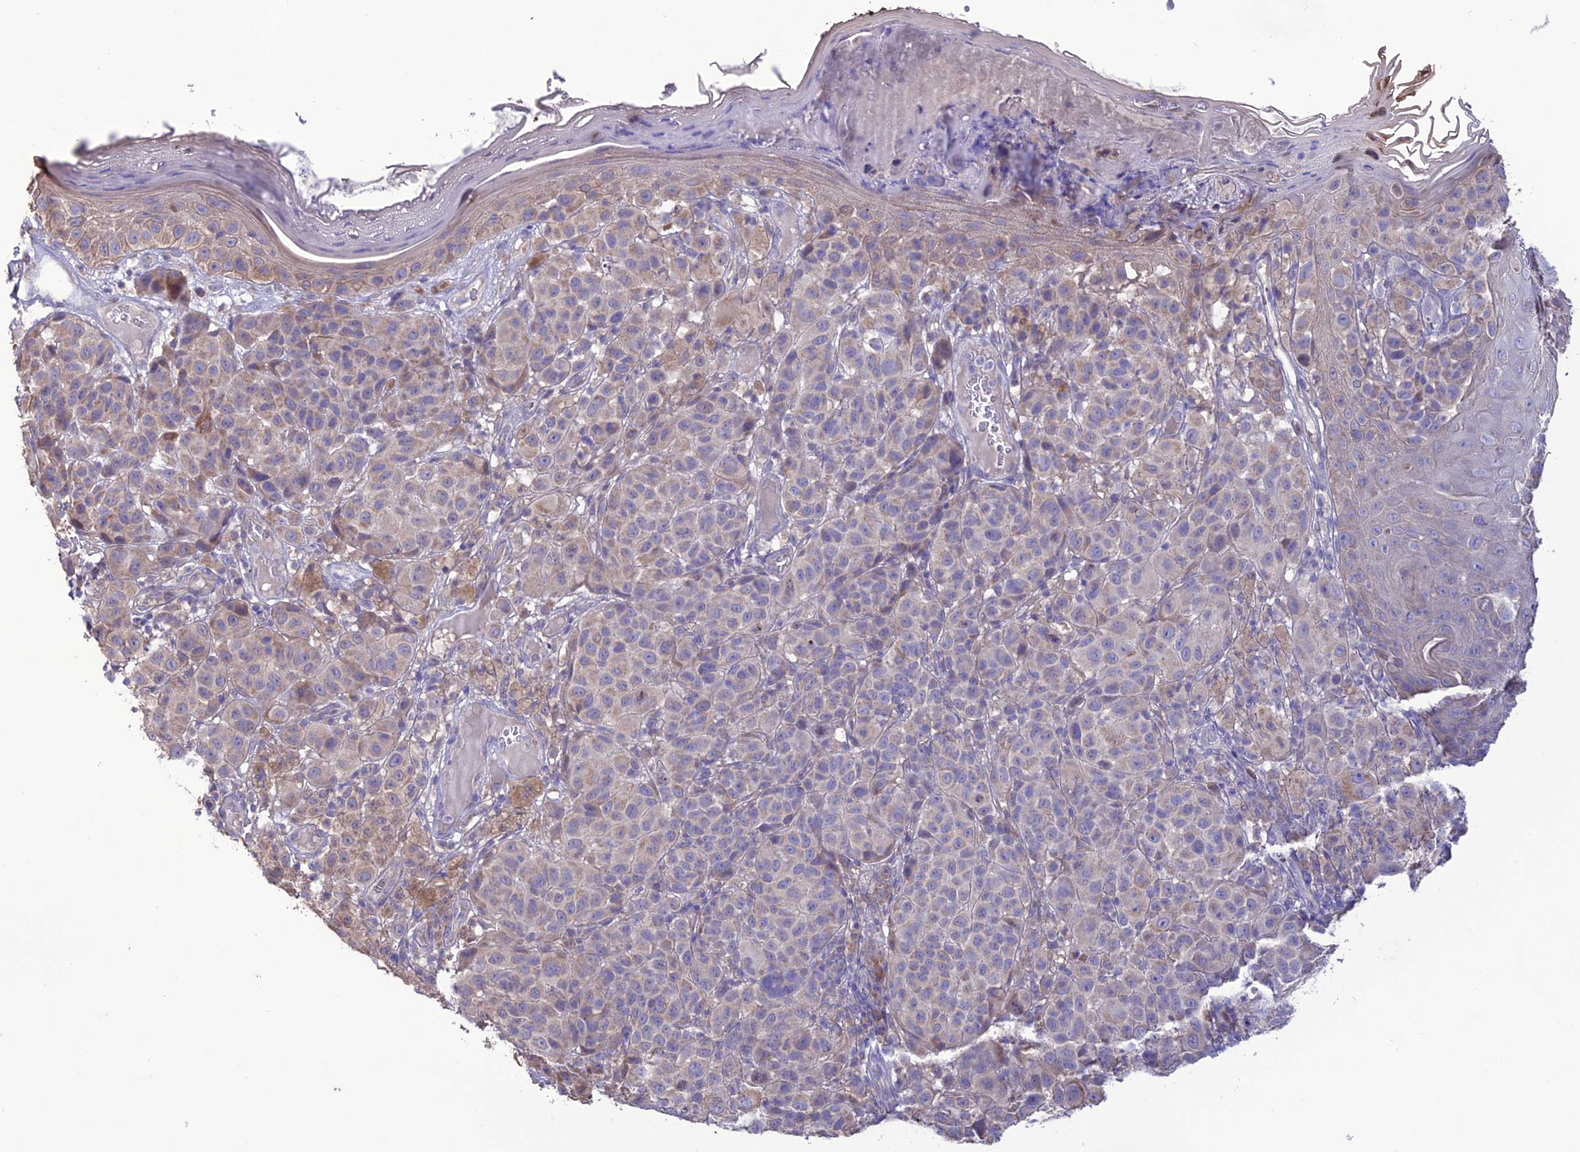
{"staining": {"intensity": "moderate", "quantity": "<25%", "location": "cytoplasmic/membranous"}, "tissue": "melanoma", "cell_type": "Tumor cells", "image_type": "cancer", "snomed": [{"axis": "morphology", "description": "Malignant melanoma, NOS"}, {"axis": "topography", "description": "Skin"}], "caption": "DAB (3,3'-diaminobenzidine) immunohistochemical staining of melanoma displays moderate cytoplasmic/membranous protein staining in about <25% of tumor cells.", "gene": "HOGA1", "patient": {"sex": "male", "age": 38}}